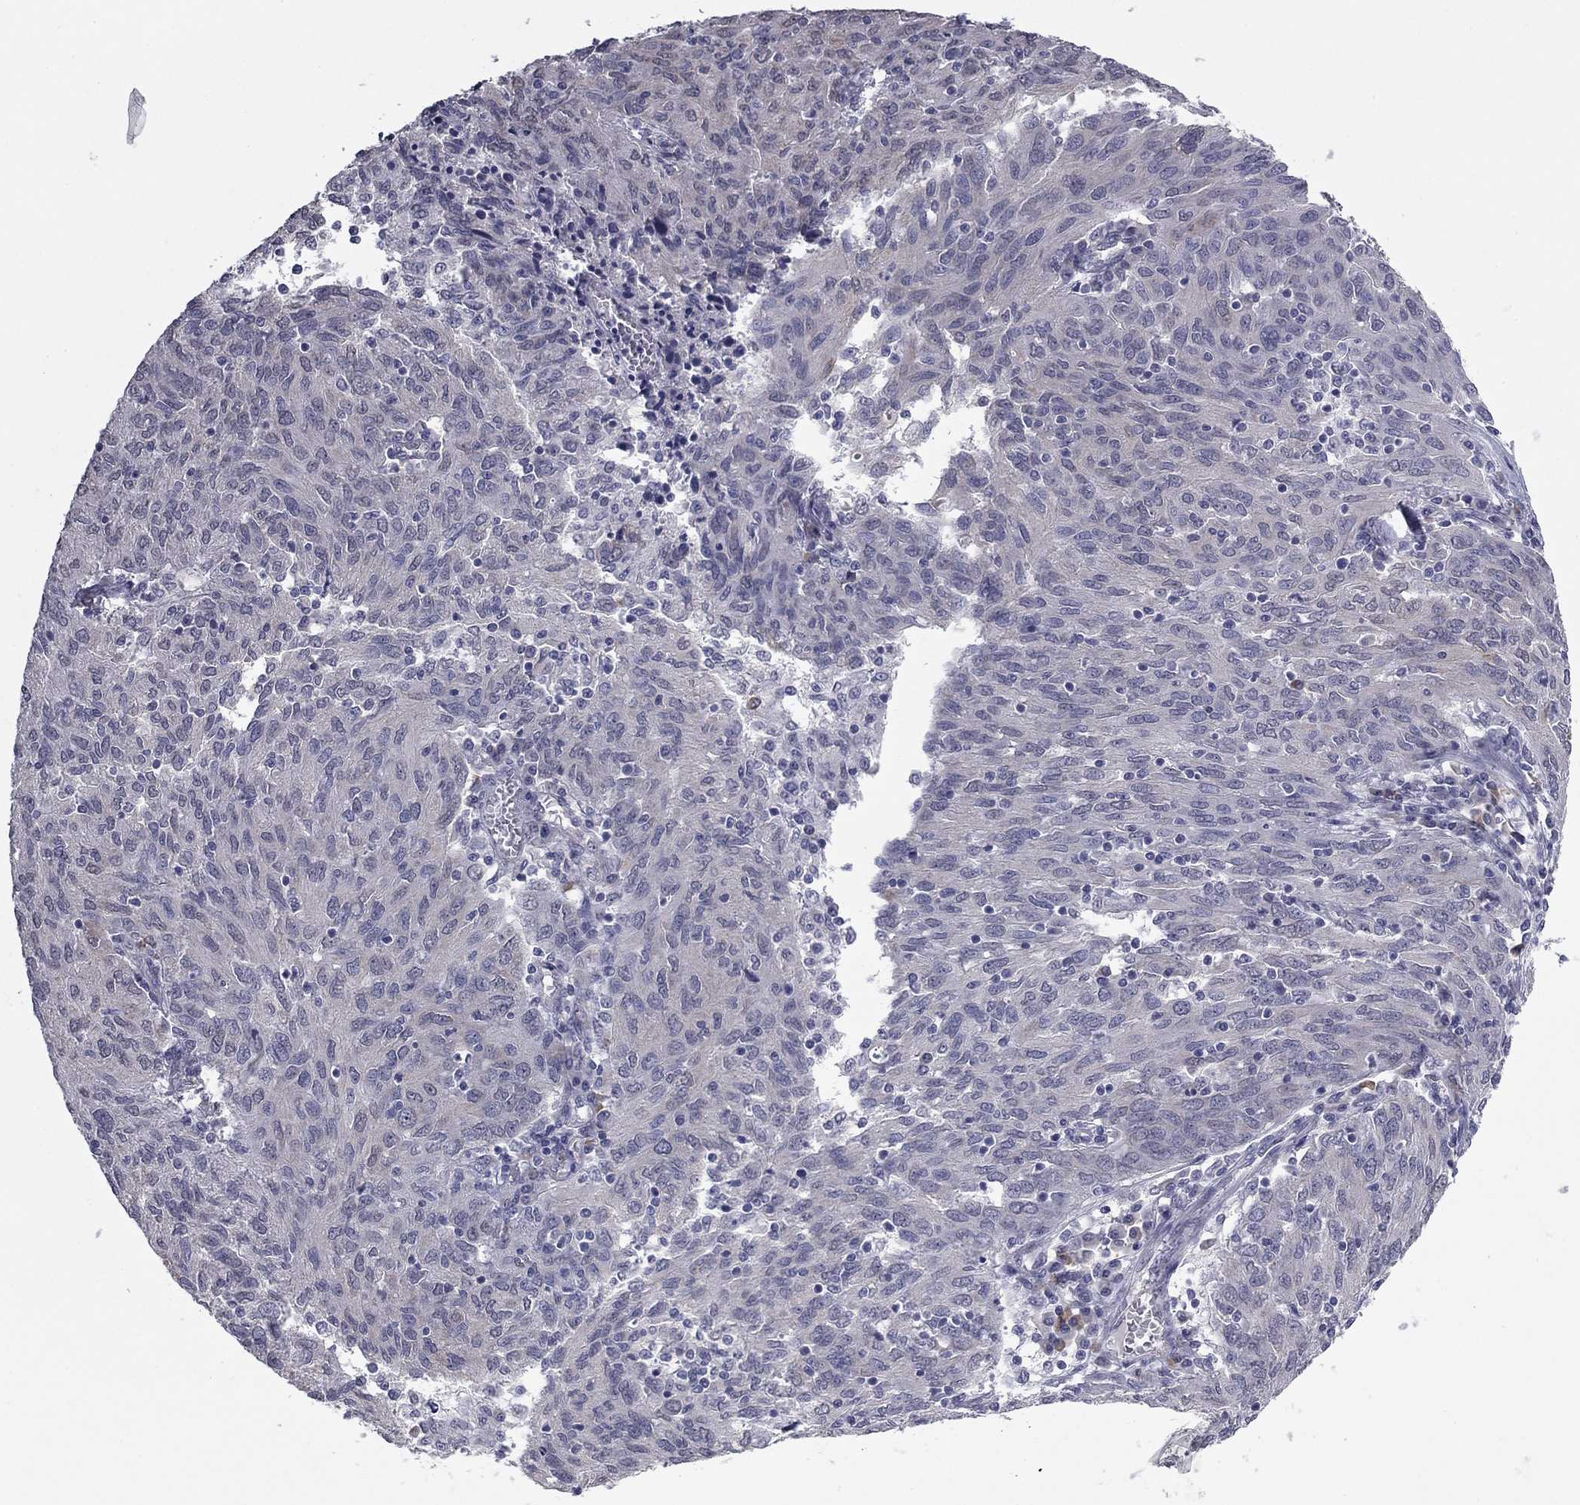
{"staining": {"intensity": "negative", "quantity": "none", "location": "none"}, "tissue": "ovarian cancer", "cell_type": "Tumor cells", "image_type": "cancer", "snomed": [{"axis": "morphology", "description": "Carcinoma, endometroid"}, {"axis": "topography", "description": "Ovary"}], "caption": "This is an immunohistochemistry (IHC) micrograph of human endometroid carcinoma (ovarian). There is no positivity in tumor cells.", "gene": "PRRT2", "patient": {"sex": "female", "age": 50}}